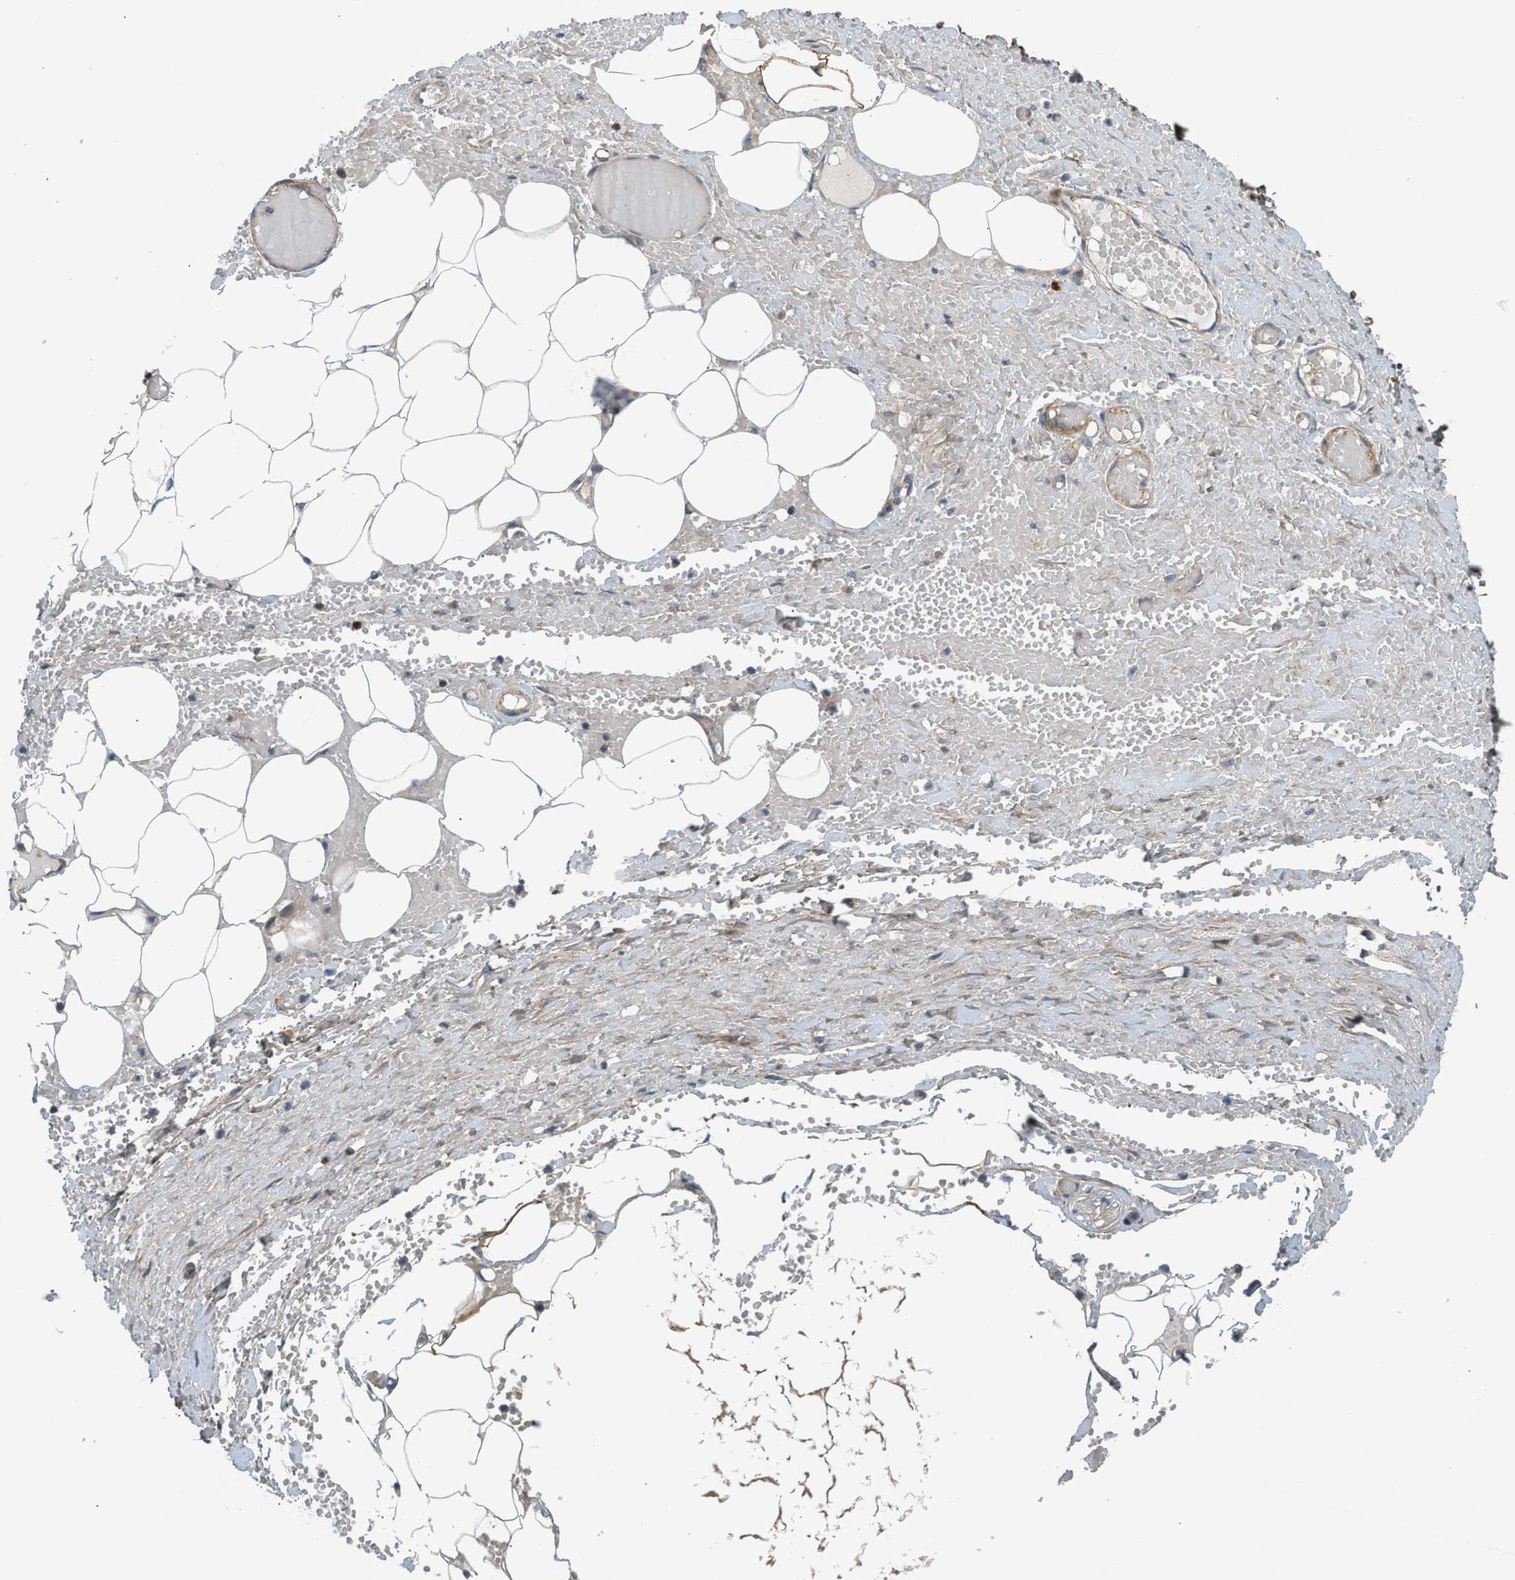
{"staining": {"intensity": "weak", "quantity": "<25%", "location": "cytoplasmic/membranous"}, "tissue": "adipose tissue", "cell_type": "Adipocytes", "image_type": "normal", "snomed": [{"axis": "morphology", "description": "Normal tissue, NOS"}, {"axis": "topography", "description": "Soft tissue"}, {"axis": "topography", "description": "Vascular tissue"}], "caption": "This is a photomicrograph of IHC staining of unremarkable adipose tissue, which shows no expression in adipocytes.", "gene": "EDNRA", "patient": {"sex": "female", "age": 35}}